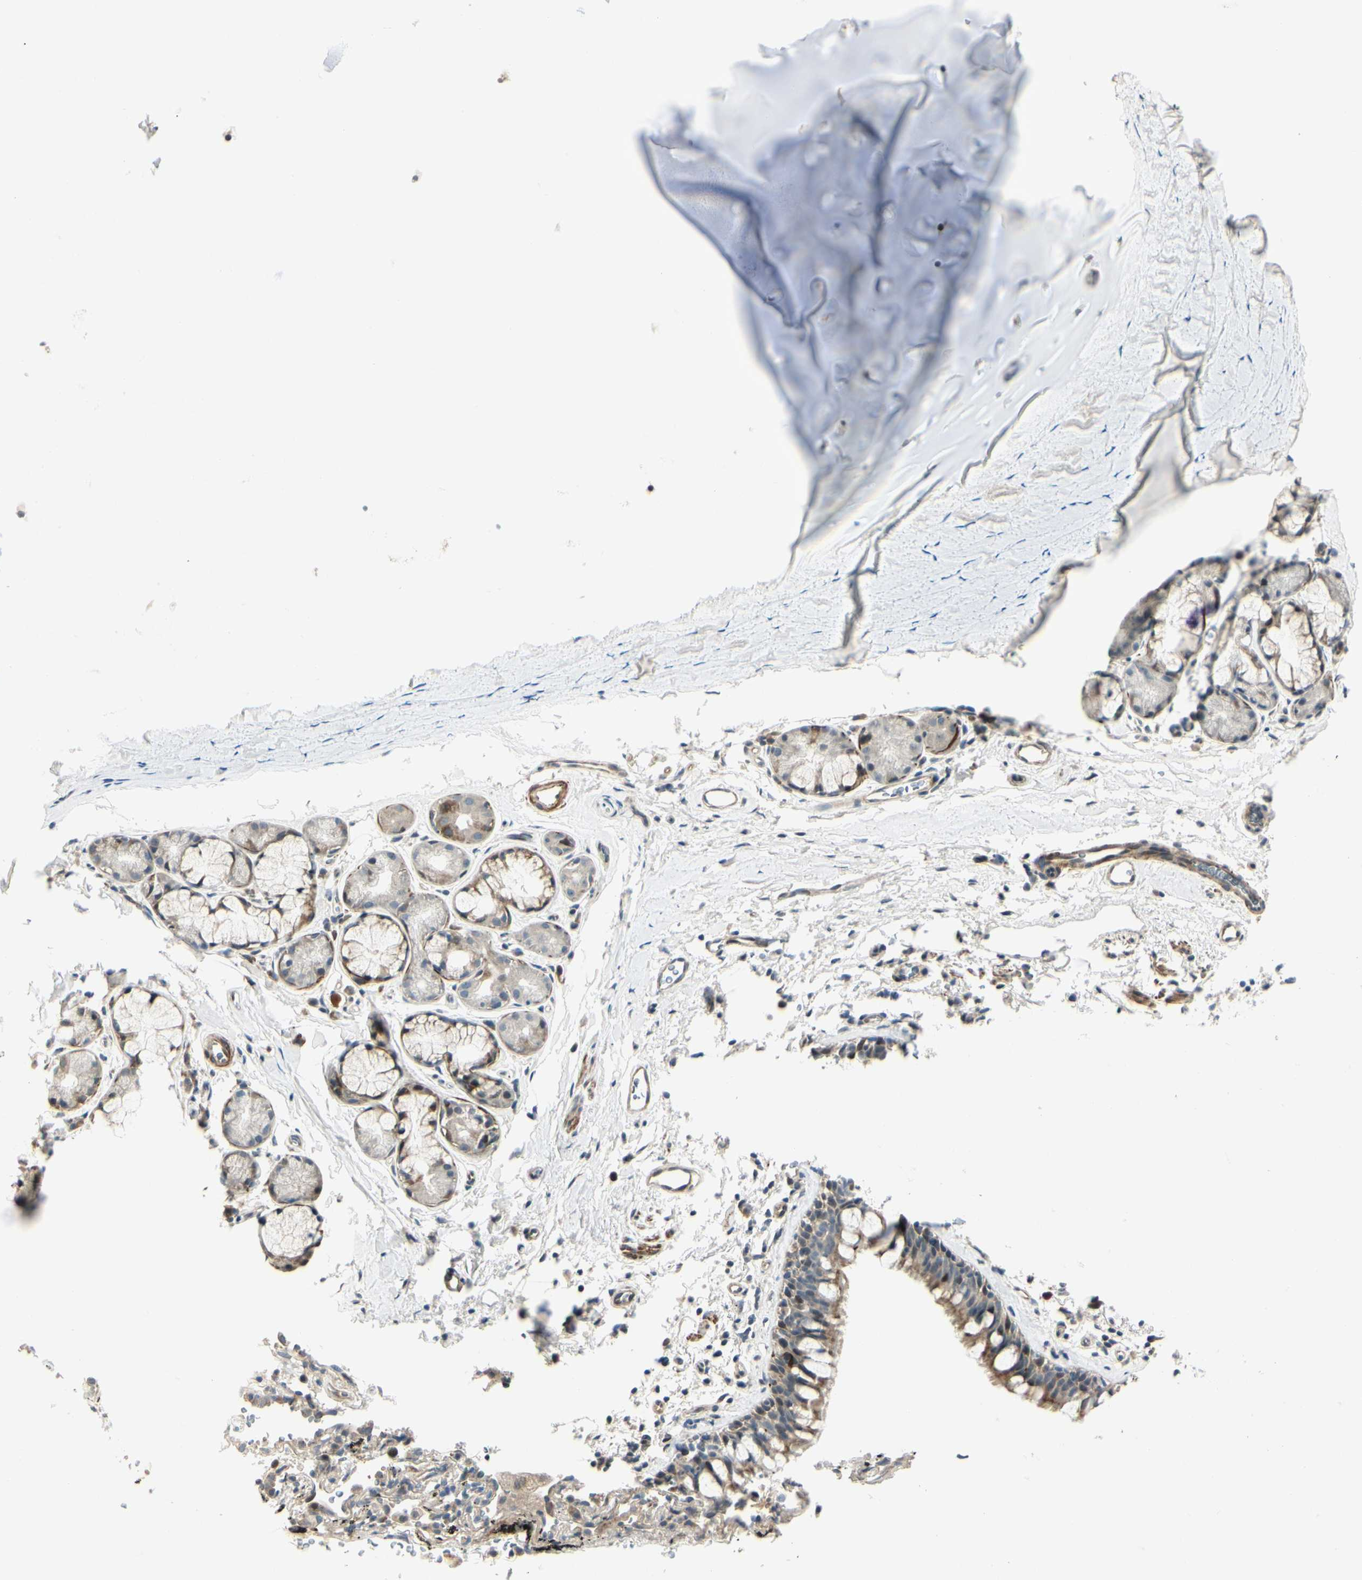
{"staining": {"intensity": "moderate", "quantity": ">75%", "location": "cytoplasmic/membranous"}, "tissue": "bronchus", "cell_type": "Respiratory epithelial cells", "image_type": "normal", "snomed": [{"axis": "morphology", "description": "Normal tissue, NOS"}, {"axis": "morphology", "description": "Malignant melanoma, Metastatic site"}, {"axis": "topography", "description": "Bronchus"}, {"axis": "topography", "description": "Lung"}], "caption": "Approximately >75% of respiratory epithelial cells in benign human bronchus reveal moderate cytoplasmic/membranous protein expression as visualized by brown immunohistochemical staining.", "gene": "P4HA3", "patient": {"sex": "male", "age": 64}}